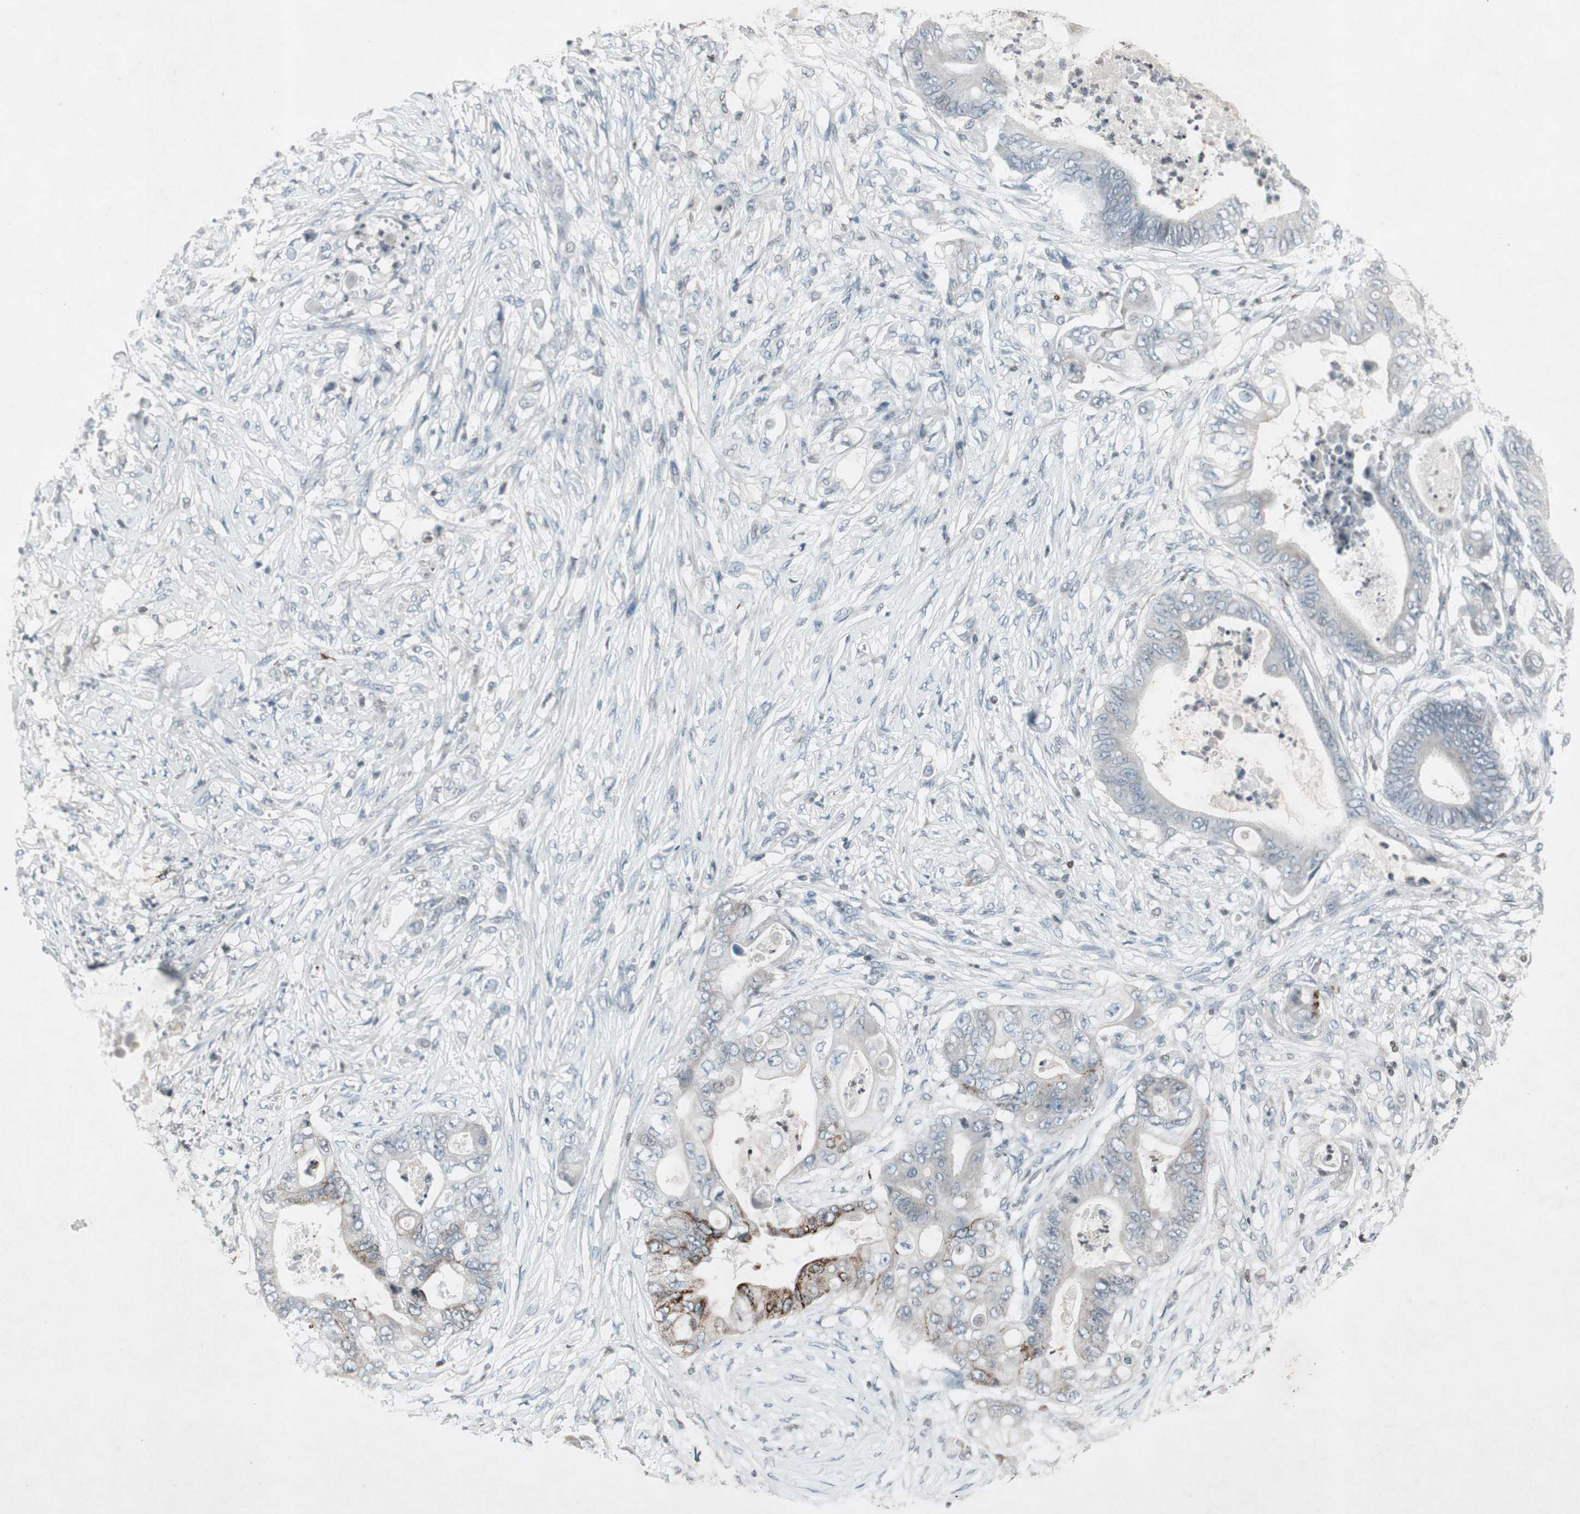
{"staining": {"intensity": "strong", "quantity": "<25%", "location": "cytoplasmic/membranous"}, "tissue": "stomach cancer", "cell_type": "Tumor cells", "image_type": "cancer", "snomed": [{"axis": "morphology", "description": "Adenocarcinoma, NOS"}, {"axis": "topography", "description": "Stomach"}], "caption": "DAB immunohistochemical staining of human stomach cancer (adenocarcinoma) exhibits strong cytoplasmic/membranous protein staining in about <25% of tumor cells.", "gene": "ARG2", "patient": {"sex": "female", "age": 73}}